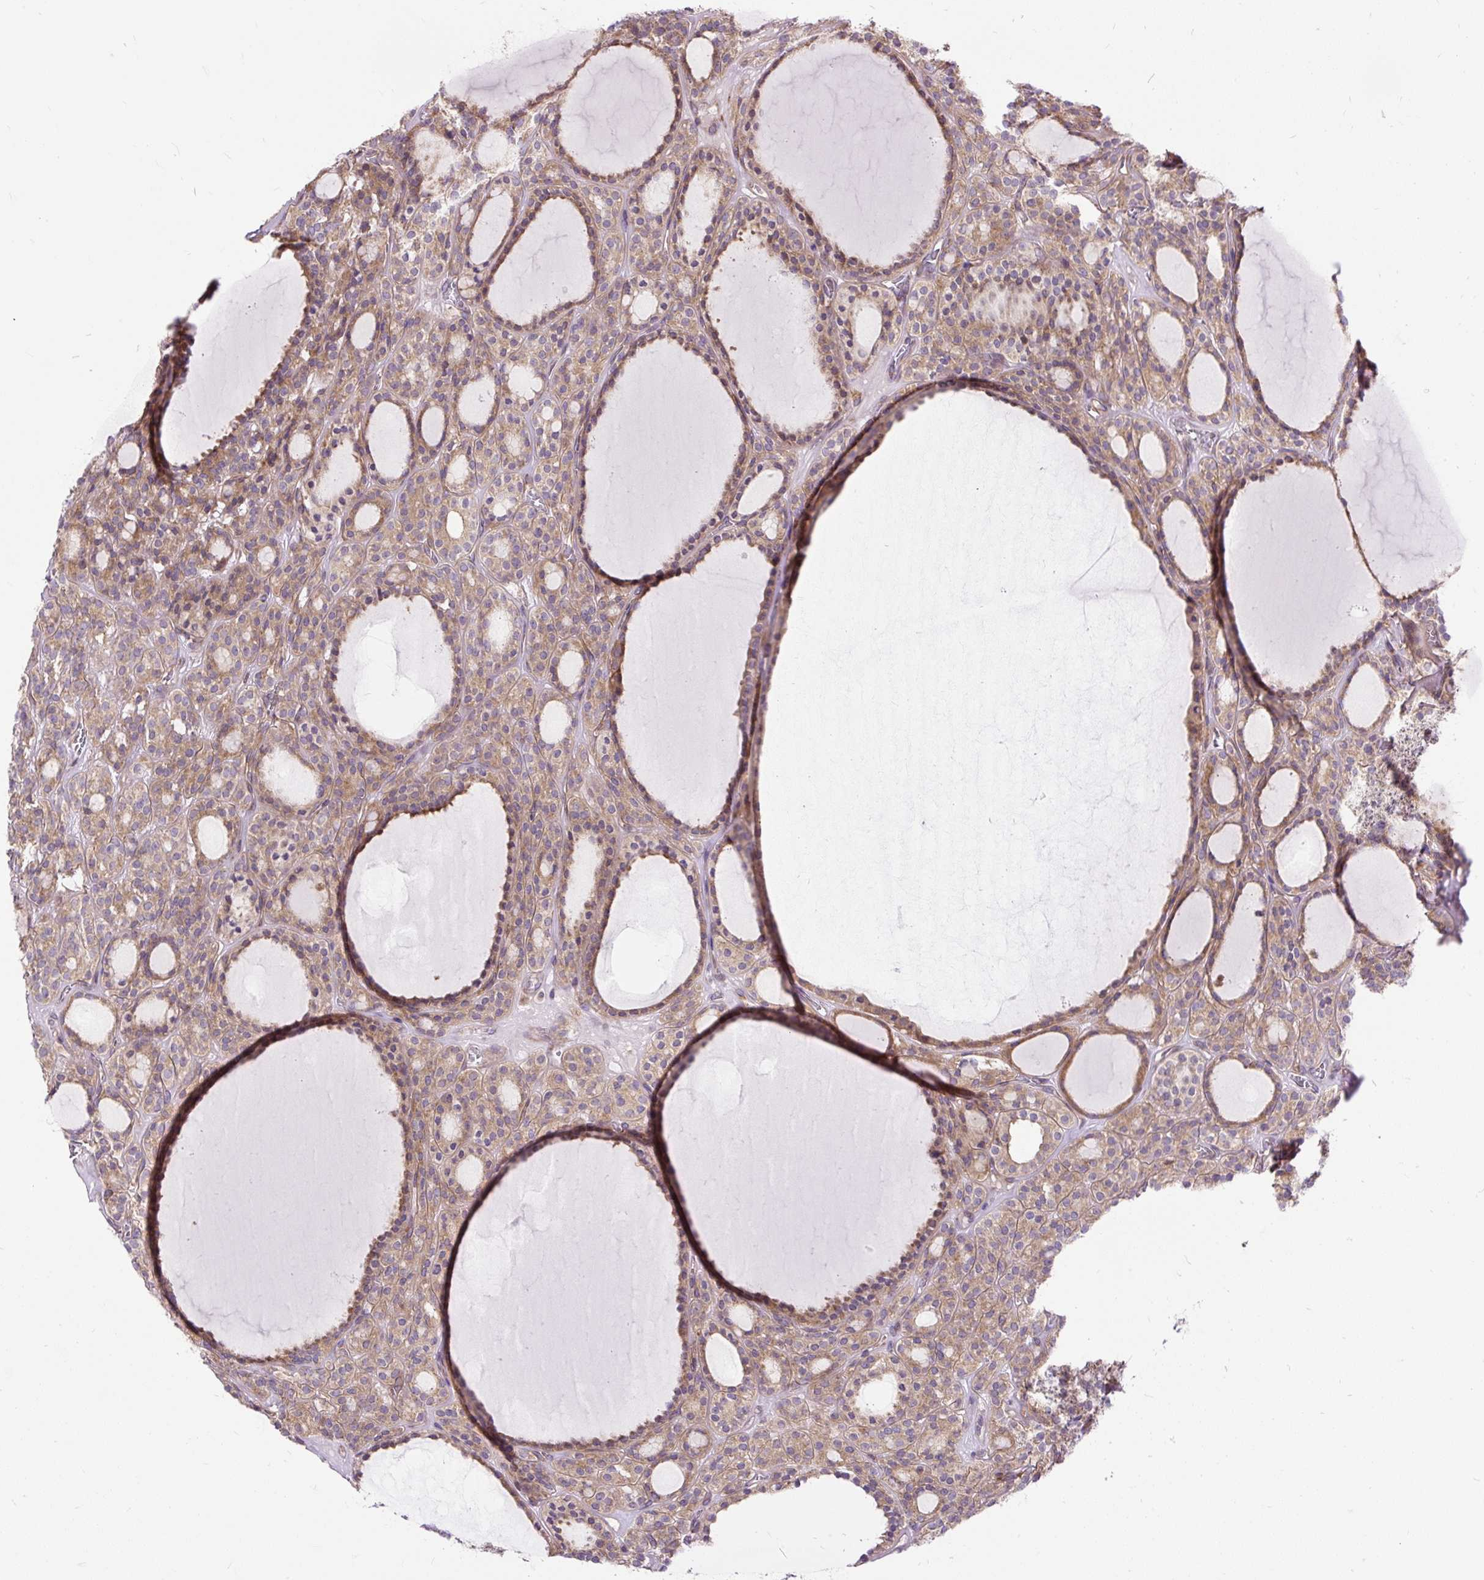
{"staining": {"intensity": "moderate", "quantity": ">75%", "location": "cytoplasmic/membranous"}, "tissue": "thyroid cancer", "cell_type": "Tumor cells", "image_type": "cancer", "snomed": [{"axis": "morphology", "description": "Follicular adenoma carcinoma, NOS"}, {"axis": "topography", "description": "Thyroid gland"}], "caption": "Protein expression analysis of thyroid follicular adenoma carcinoma displays moderate cytoplasmic/membranous positivity in approximately >75% of tumor cells.", "gene": "RPS5", "patient": {"sex": "female", "age": 63}}